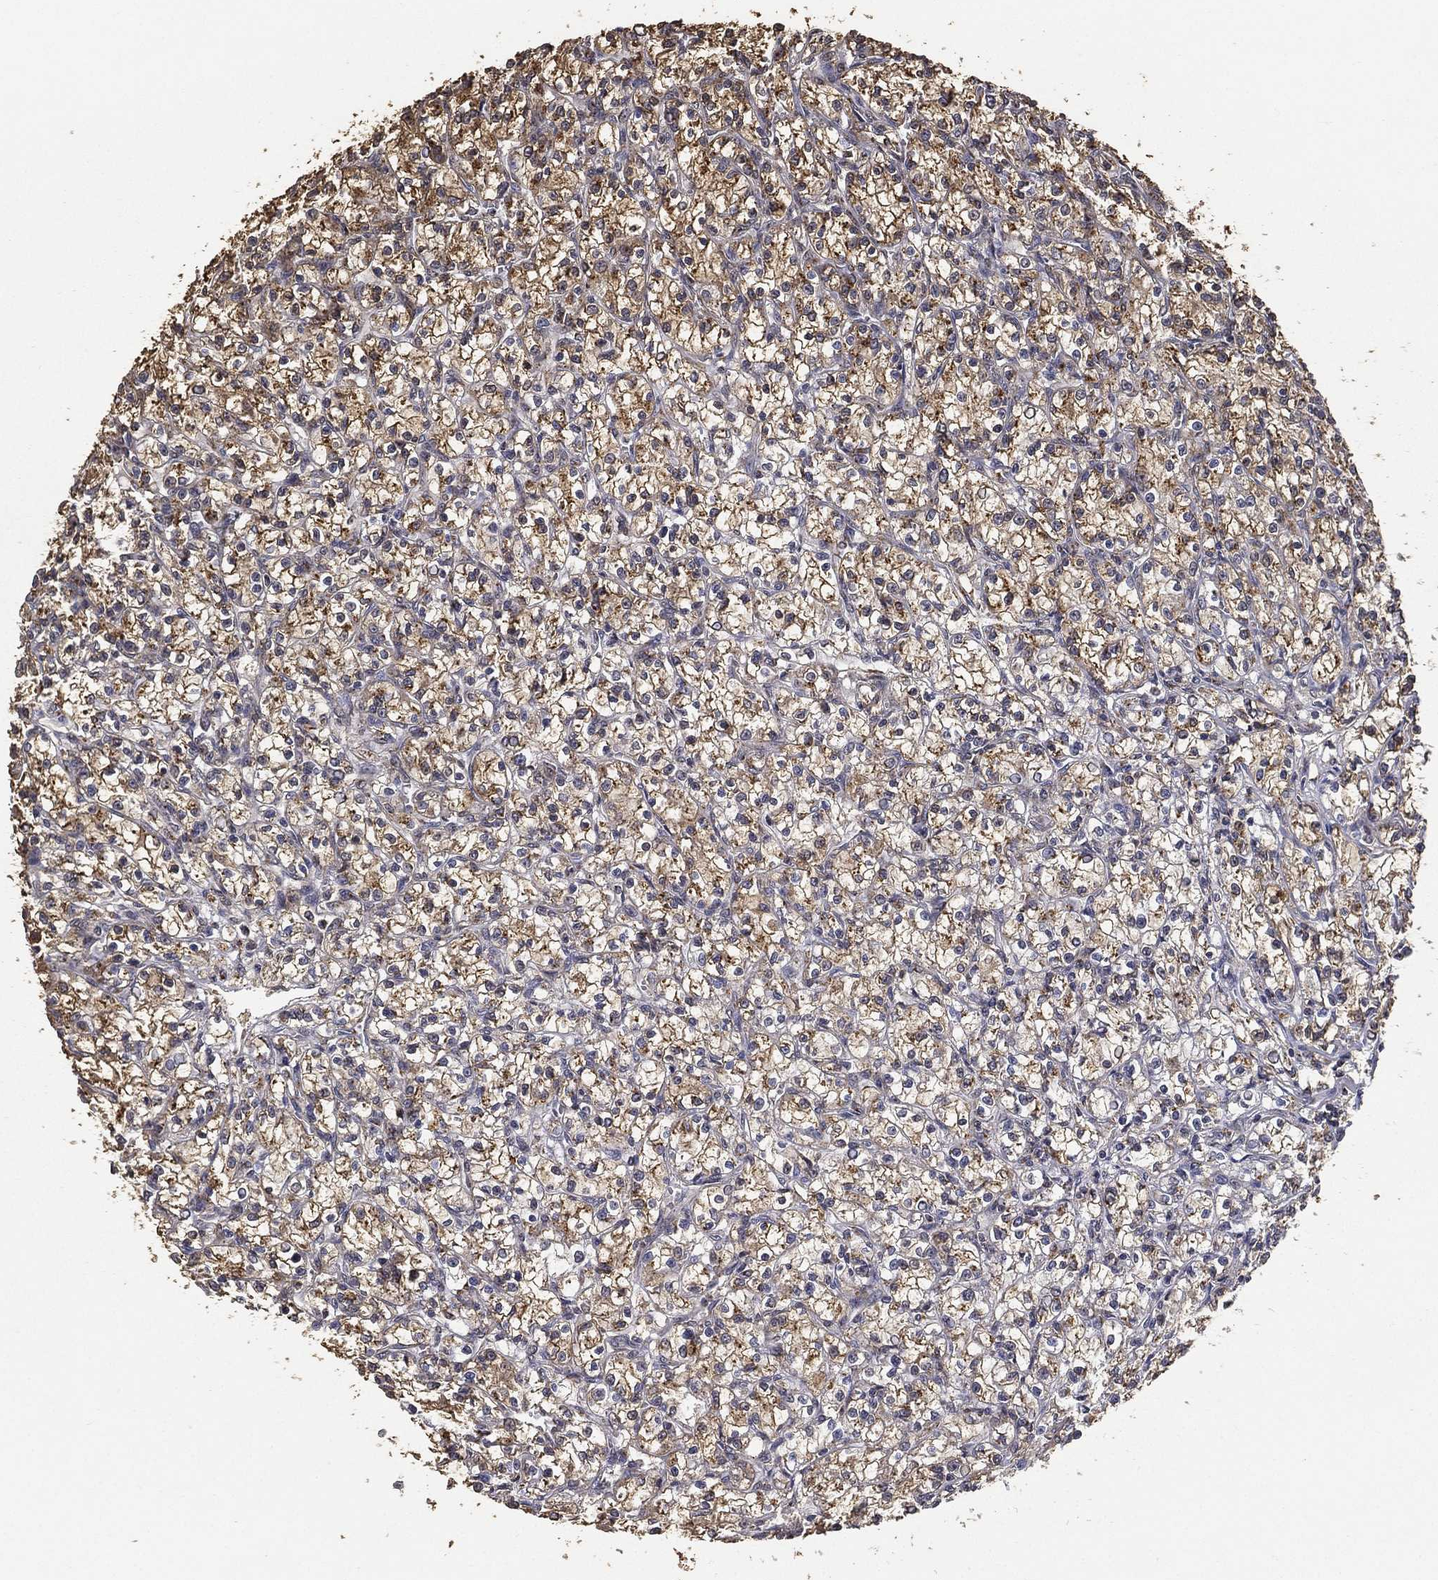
{"staining": {"intensity": "moderate", "quantity": ">75%", "location": "cytoplasmic/membranous"}, "tissue": "renal cancer", "cell_type": "Tumor cells", "image_type": "cancer", "snomed": [{"axis": "morphology", "description": "Adenocarcinoma, NOS"}, {"axis": "topography", "description": "Kidney"}], "caption": "A brown stain labels moderate cytoplasmic/membranous staining of a protein in human renal cancer tumor cells. (DAB = brown stain, brightfield microscopy at high magnification).", "gene": "GPR183", "patient": {"sex": "female", "age": 59}}